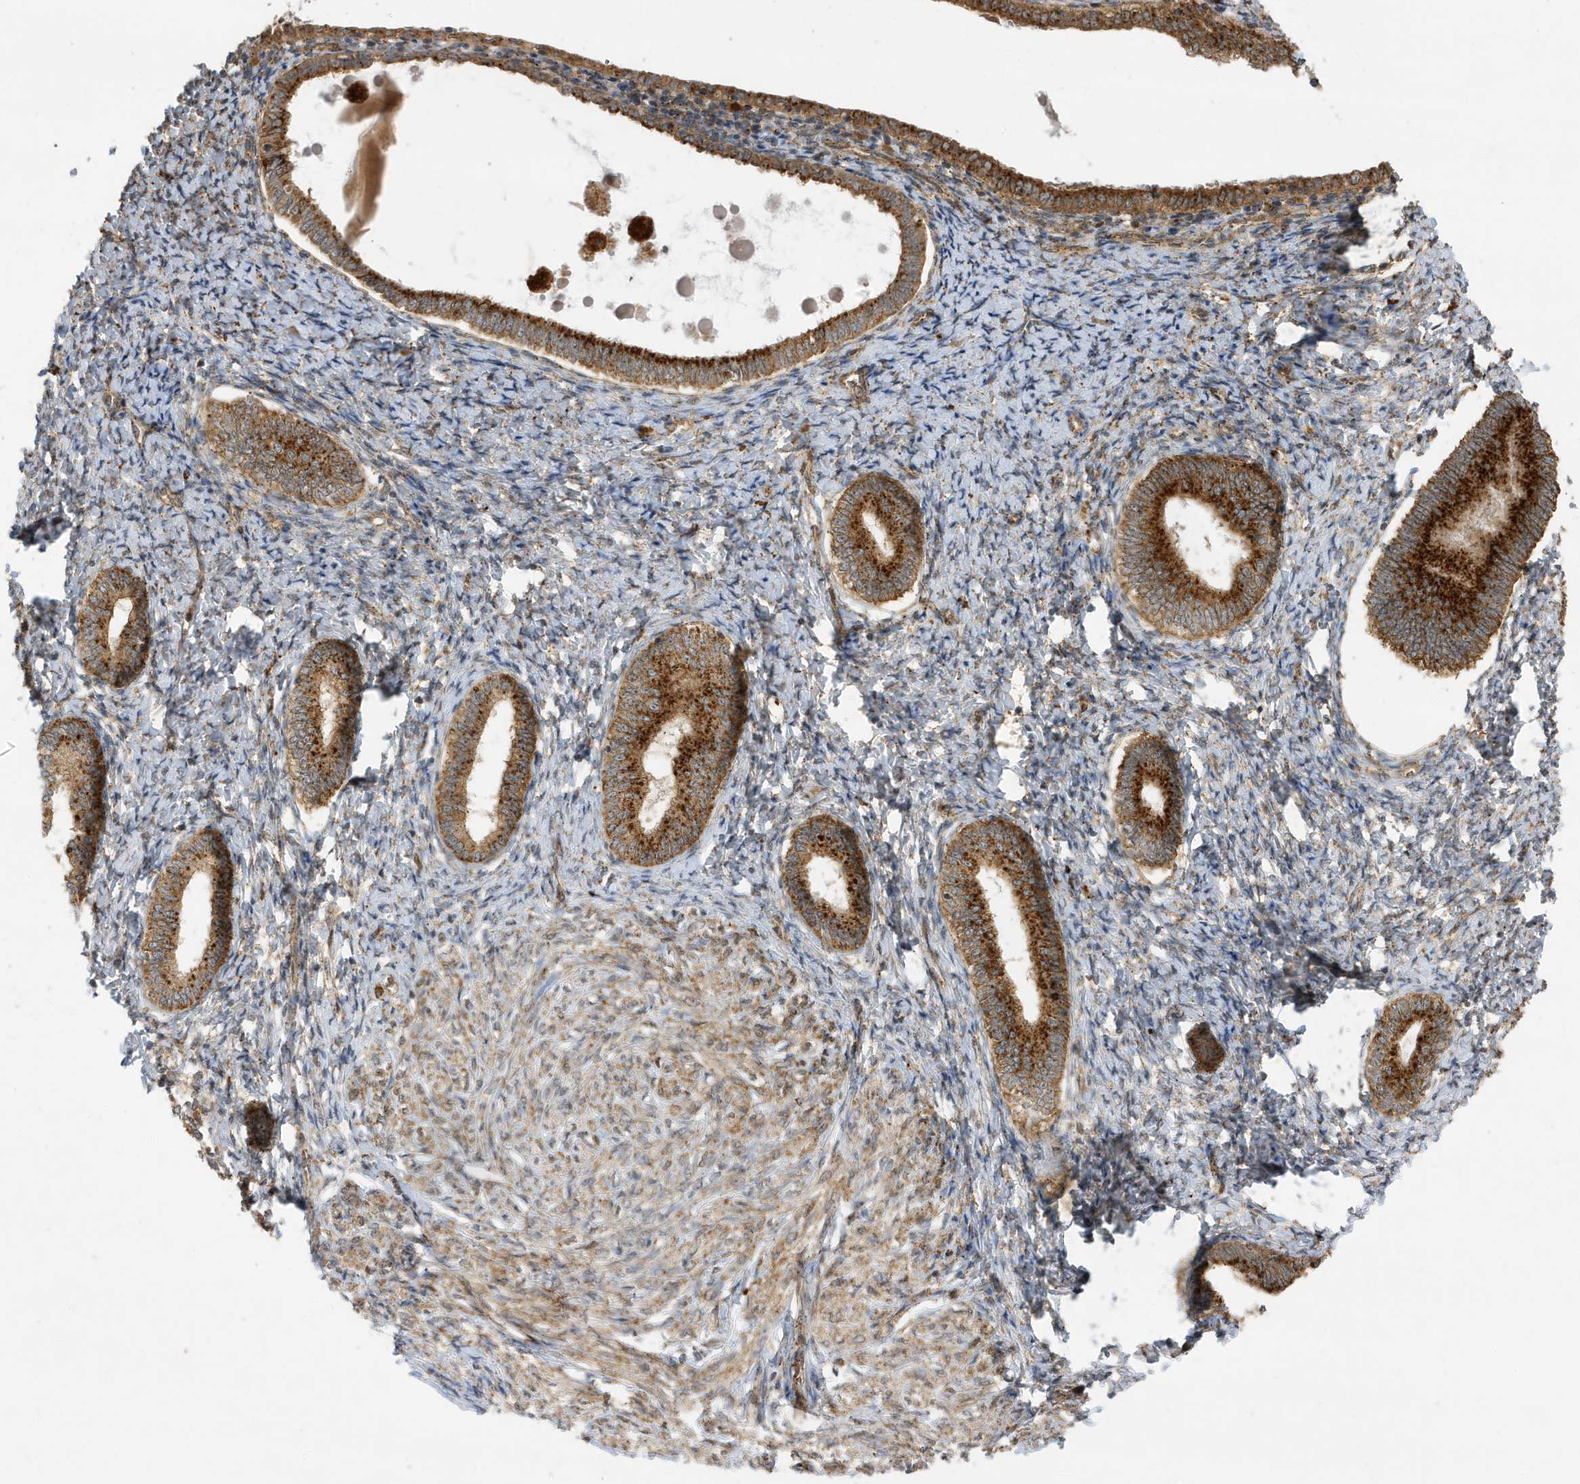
{"staining": {"intensity": "moderate", "quantity": ">75%", "location": "cytoplasmic/membranous"}, "tissue": "endometrium", "cell_type": "Cells in endometrial stroma", "image_type": "normal", "snomed": [{"axis": "morphology", "description": "Normal tissue, NOS"}, {"axis": "topography", "description": "Endometrium"}], "caption": "Unremarkable endometrium exhibits moderate cytoplasmic/membranous expression in approximately >75% of cells in endometrial stroma.", "gene": "ZNF507", "patient": {"sex": "female", "age": 72}}